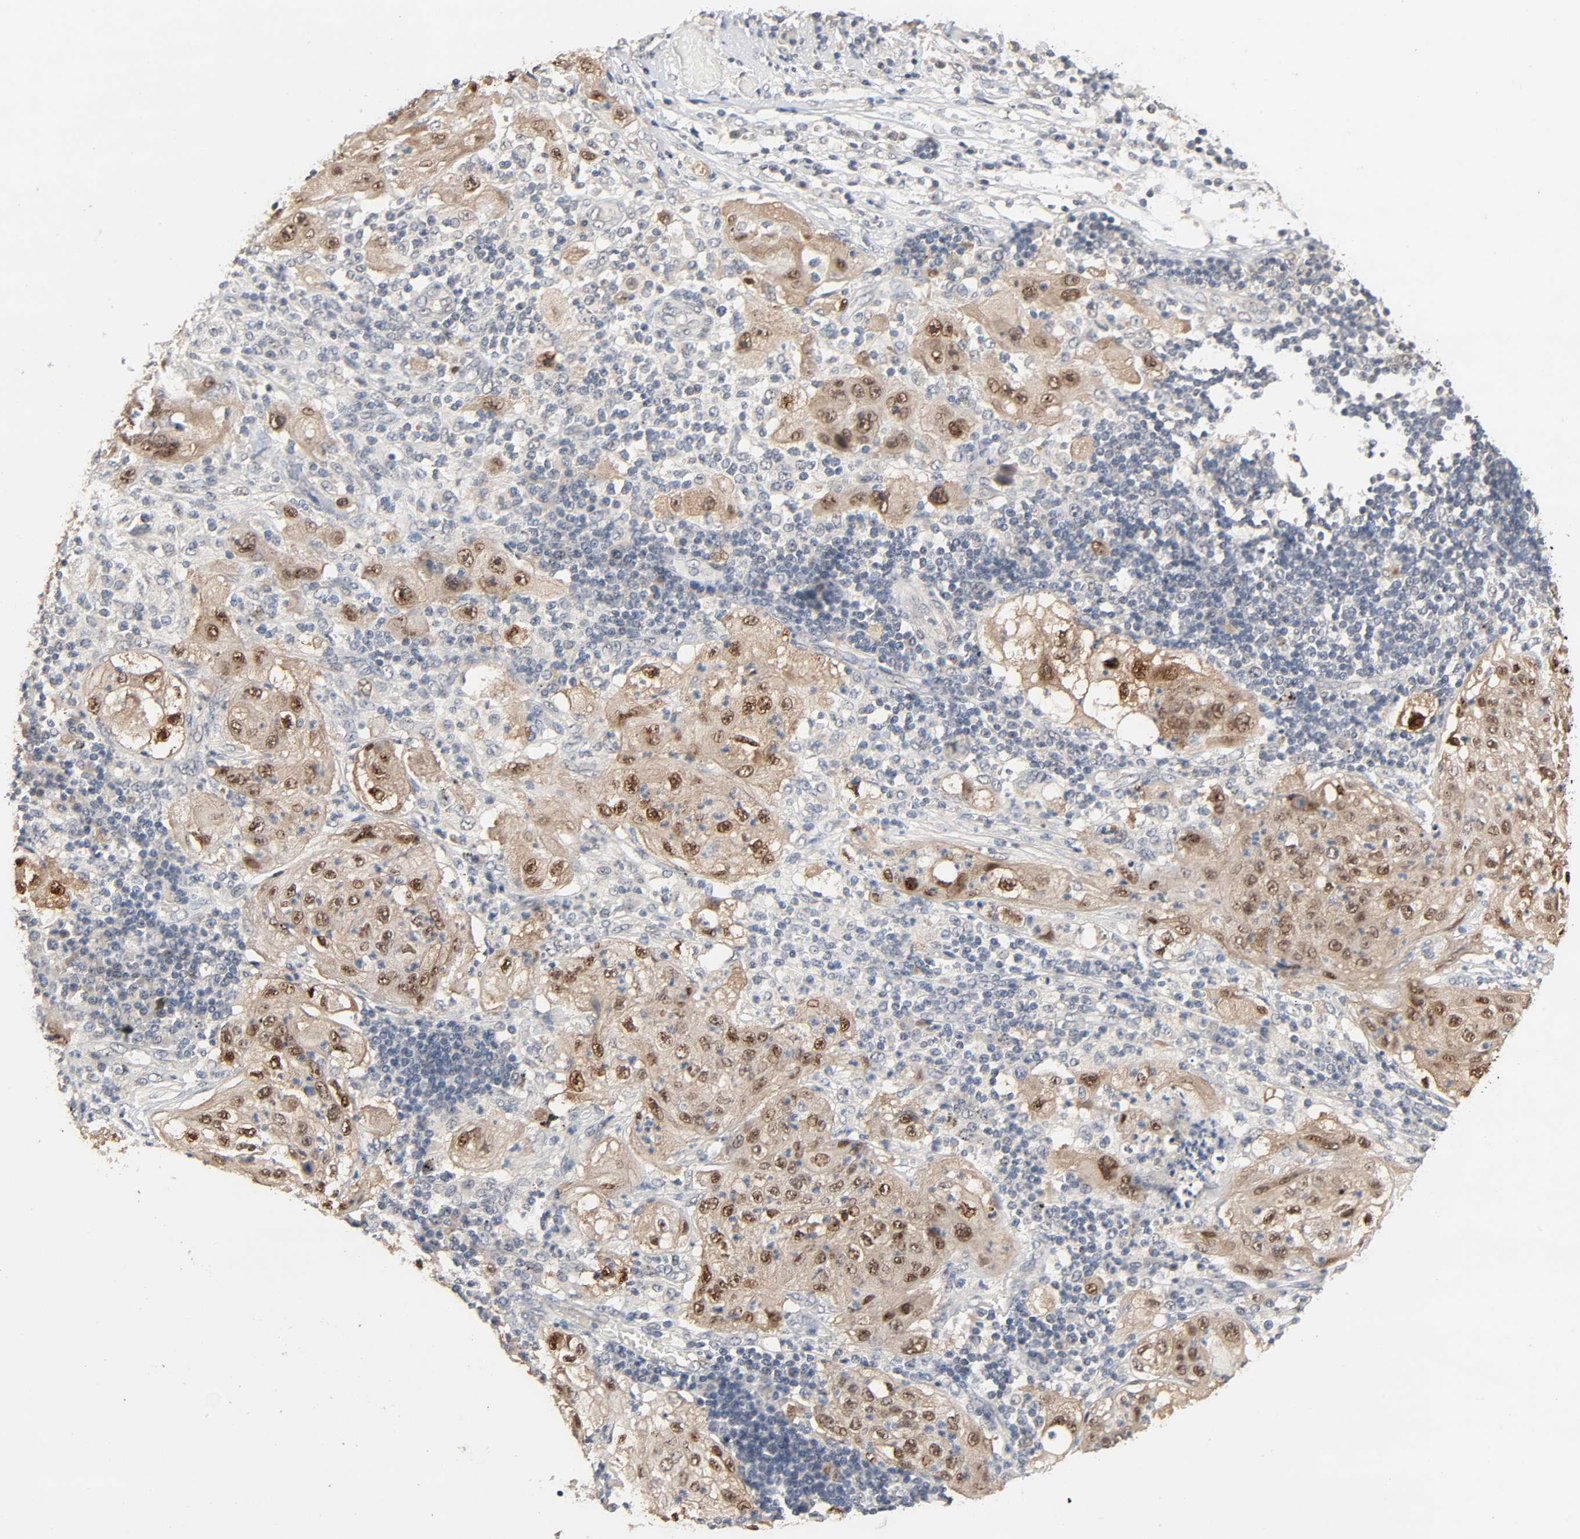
{"staining": {"intensity": "moderate", "quantity": ">75%", "location": "cytoplasmic/membranous,nuclear"}, "tissue": "lung cancer", "cell_type": "Tumor cells", "image_type": "cancer", "snomed": [{"axis": "morphology", "description": "Inflammation, NOS"}, {"axis": "morphology", "description": "Squamous cell carcinoma, NOS"}, {"axis": "topography", "description": "Lymph node"}, {"axis": "topography", "description": "Soft tissue"}, {"axis": "topography", "description": "Lung"}], "caption": "Squamous cell carcinoma (lung) was stained to show a protein in brown. There is medium levels of moderate cytoplasmic/membranous and nuclear expression in about >75% of tumor cells. The staining was performed using DAB, with brown indicating positive protein expression. Nuclei are stained blue with hematoxylin.", "gene": "MAGEA8", "patient": {"sex": "male", "age": 66}}